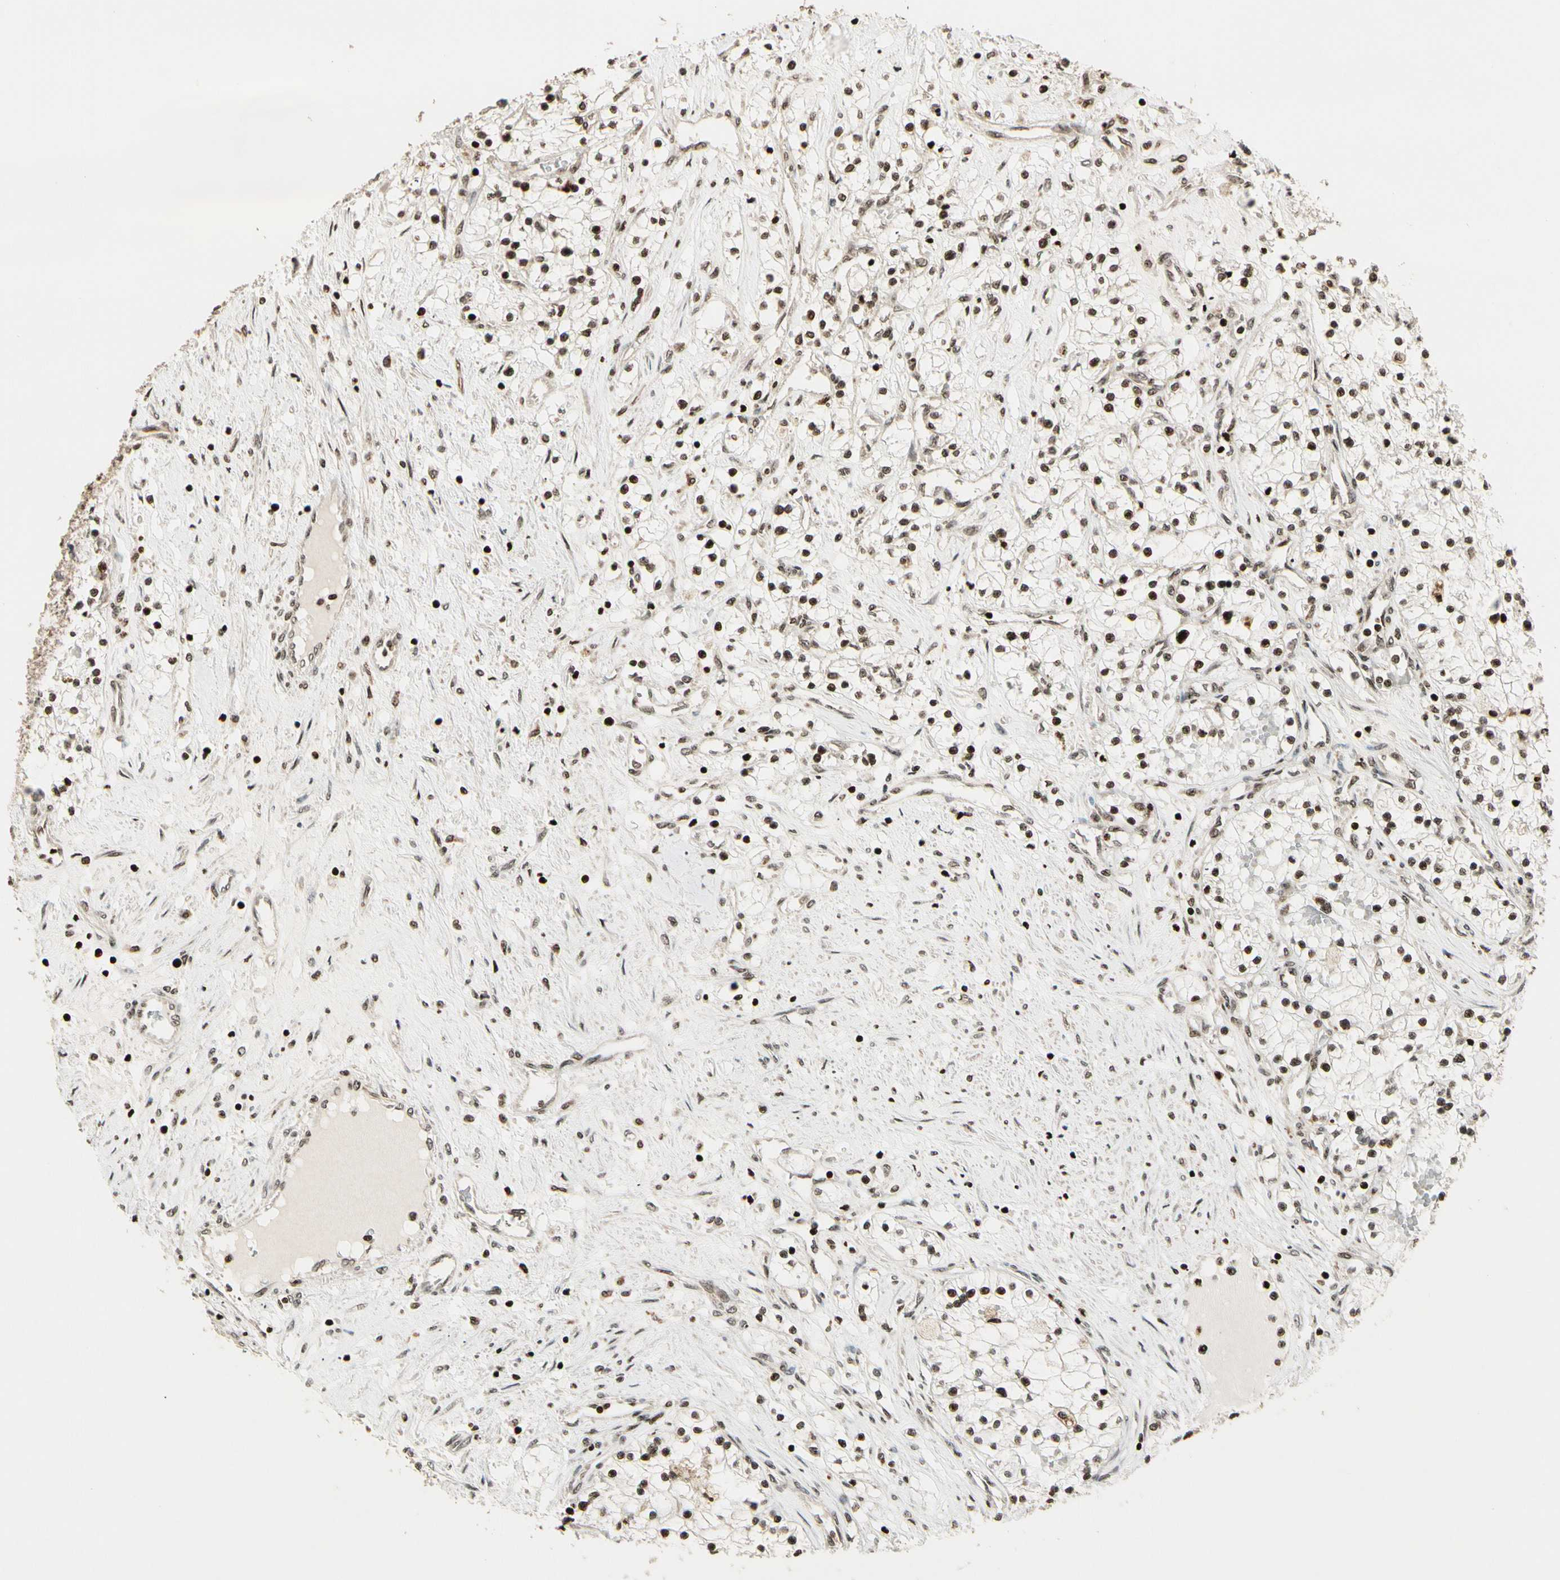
{"staining": {"intensity": "moderate", "quantity": ">75%", "location": "cytoplasmic/membranous,nuclear"}, "tissue": "renal cancer", "cell_type": "Tumor cells", "image_type": "cancer", "snomed": [{"axis": "morphology", "description": "Adenocarcinoma, NOS"}, {"axis": "topography", "description": "Kidney"}], "caption": "This is an image of immunohistochemistry (IHC) staining of renal cancer, which shows moderate positivity in the cytoplasmic/membranous and nuclear of tumor cells.", "gene": "TSHZ3", "patient": {"sex": "male", "age": 68}}